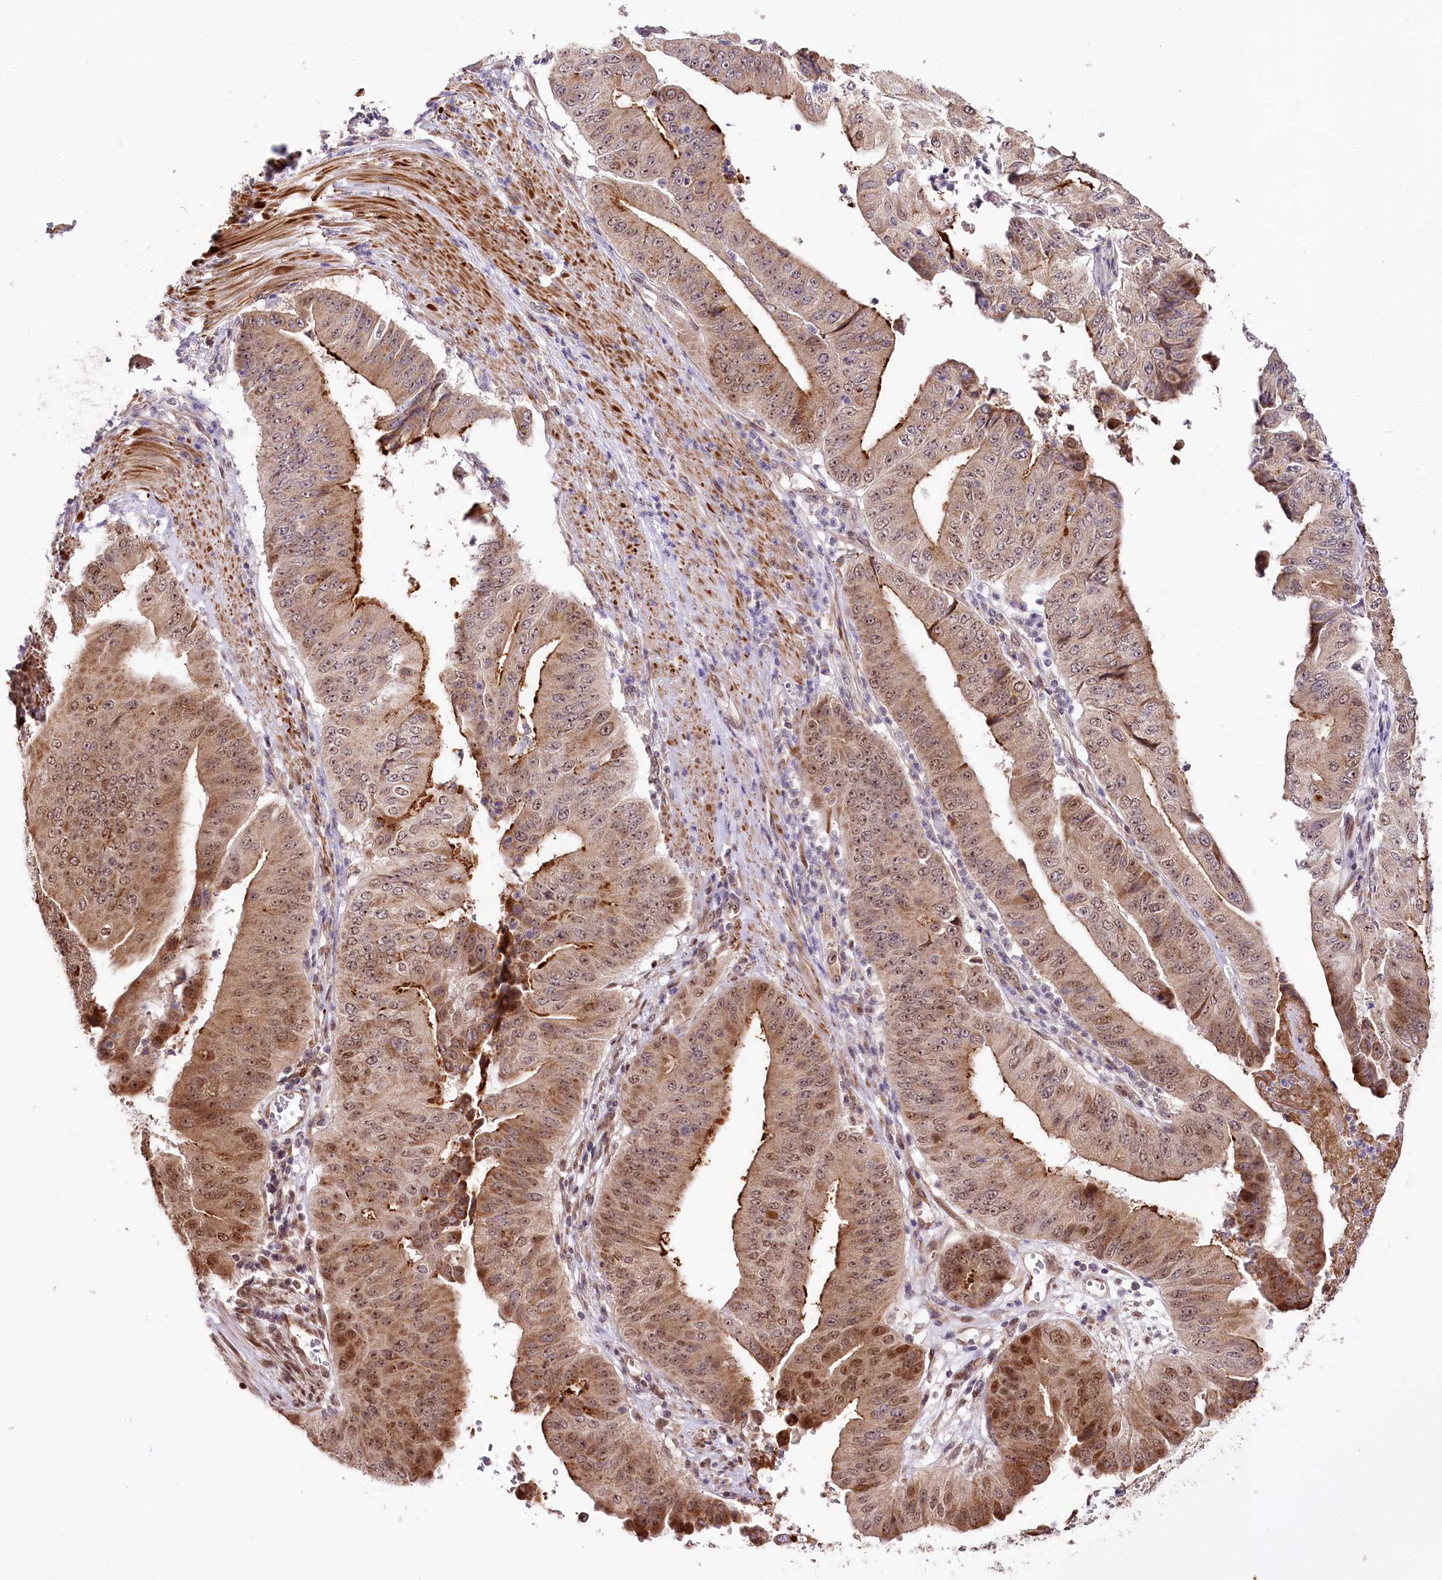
{"staining": {"intensity": "moderate", "quantity": ">75%", "location": "cytoplasmic/membranous,nuclear"}, "tissue": "pancreatic cancer", "cell_type": "Tumor cells", "image_type": "cancer", "snomed": [{"axis": "morphology", "description": "Adenocarcinoma, NOS"}, {"axis": "topography", "description": "Pancreas"}], "caption": "A brown stain highlights moderate cytoplasmic/membranous and nuclear staining of a protein in adenocarcinoma (pancreatic) tumor cells. (Brightfield microscopy of DAB IHC at high magnification).", "gene": "DMP1", "patient": {"sex": "female", "age": 77}}